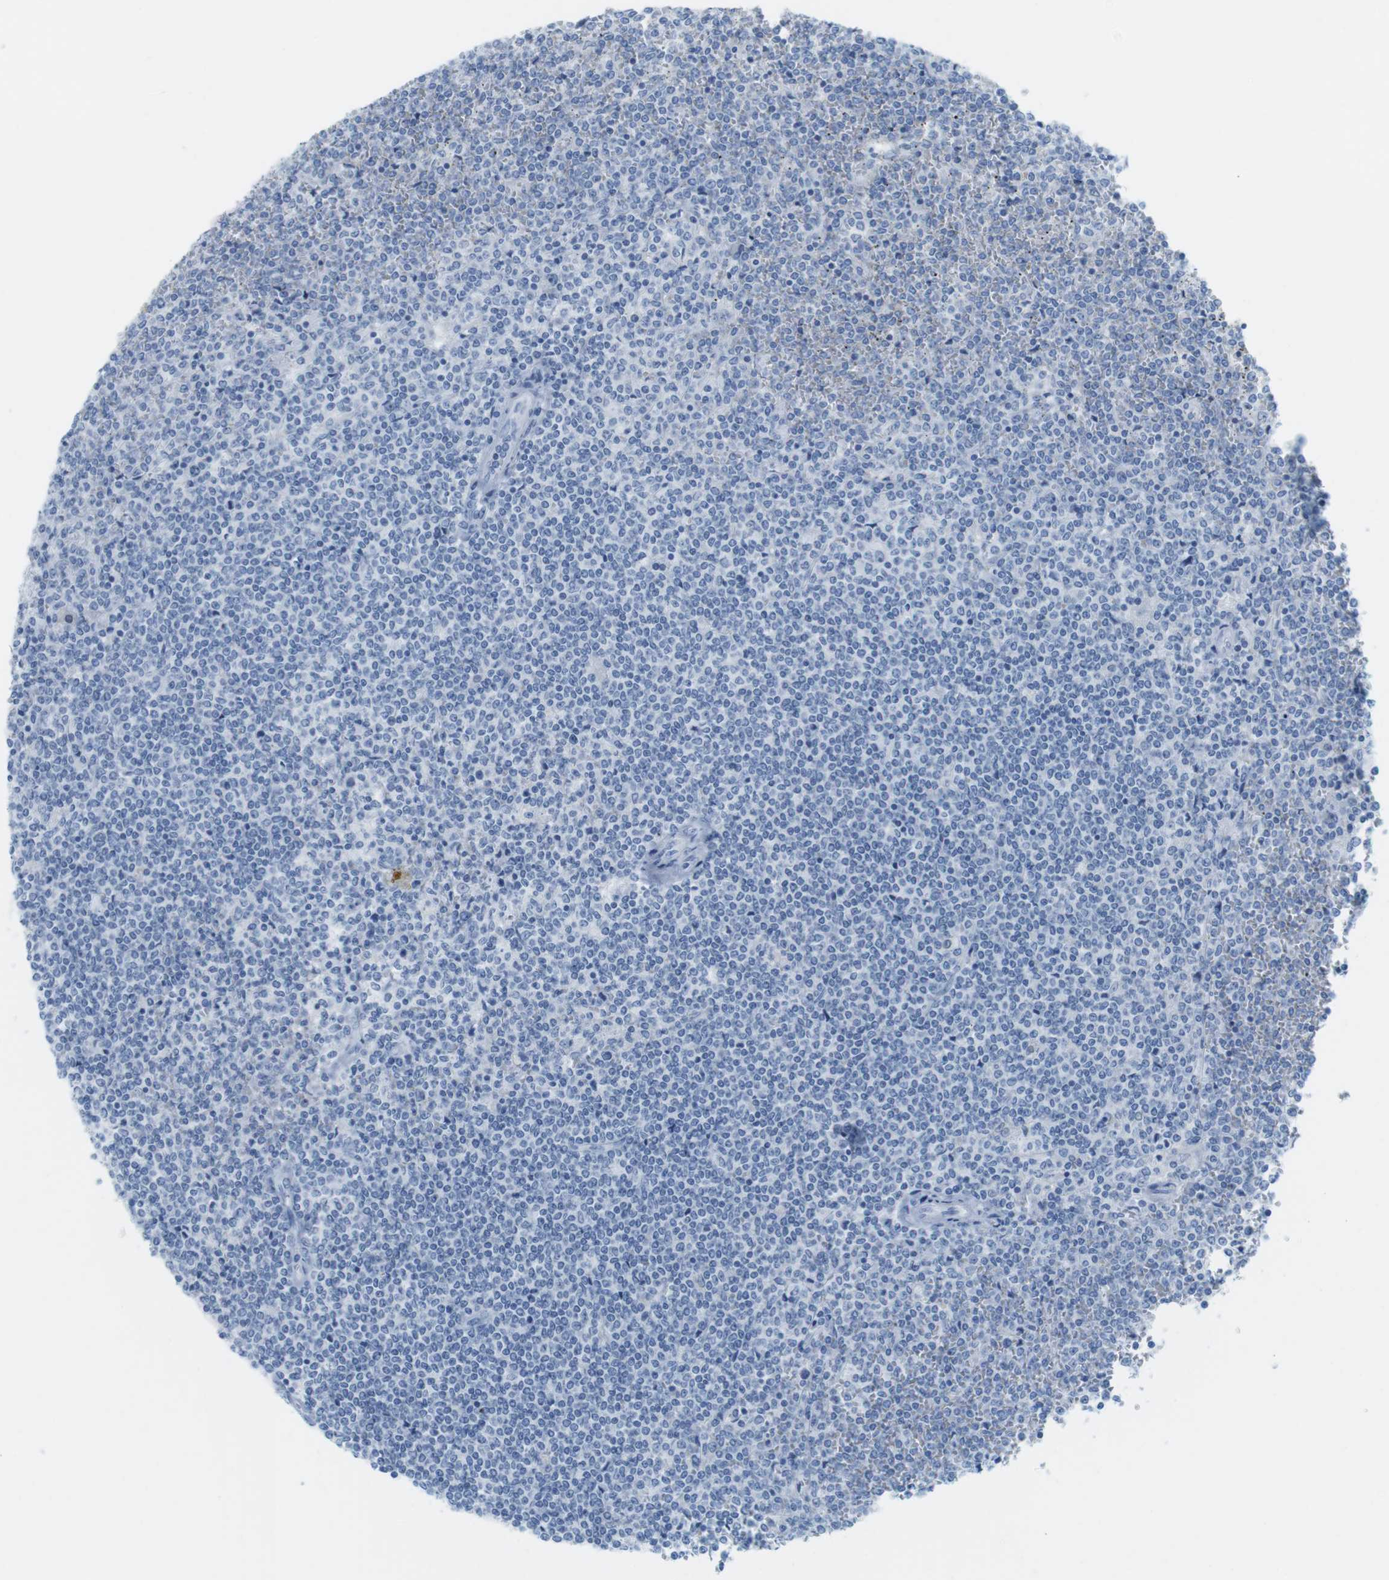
{"staining": {"intensity": "negative", "quantity": "none", "location": "none"}, "tissue": "lymphoma", "cell_type": "Tumor cells", "image_type": "cancer", "snomed": [{"axis": "morphology", "description": "Malignant lymphoma, non-Hodgkin's type, Low grade"}, {"axis": "topography", "description": "Spleen"}], "caption": "Lymphoma was stained to show a protein in brown. There is no significant expression in tumor cells.", "gene": "TNNT2", "patient": {"sex": "female", "age": 19}}